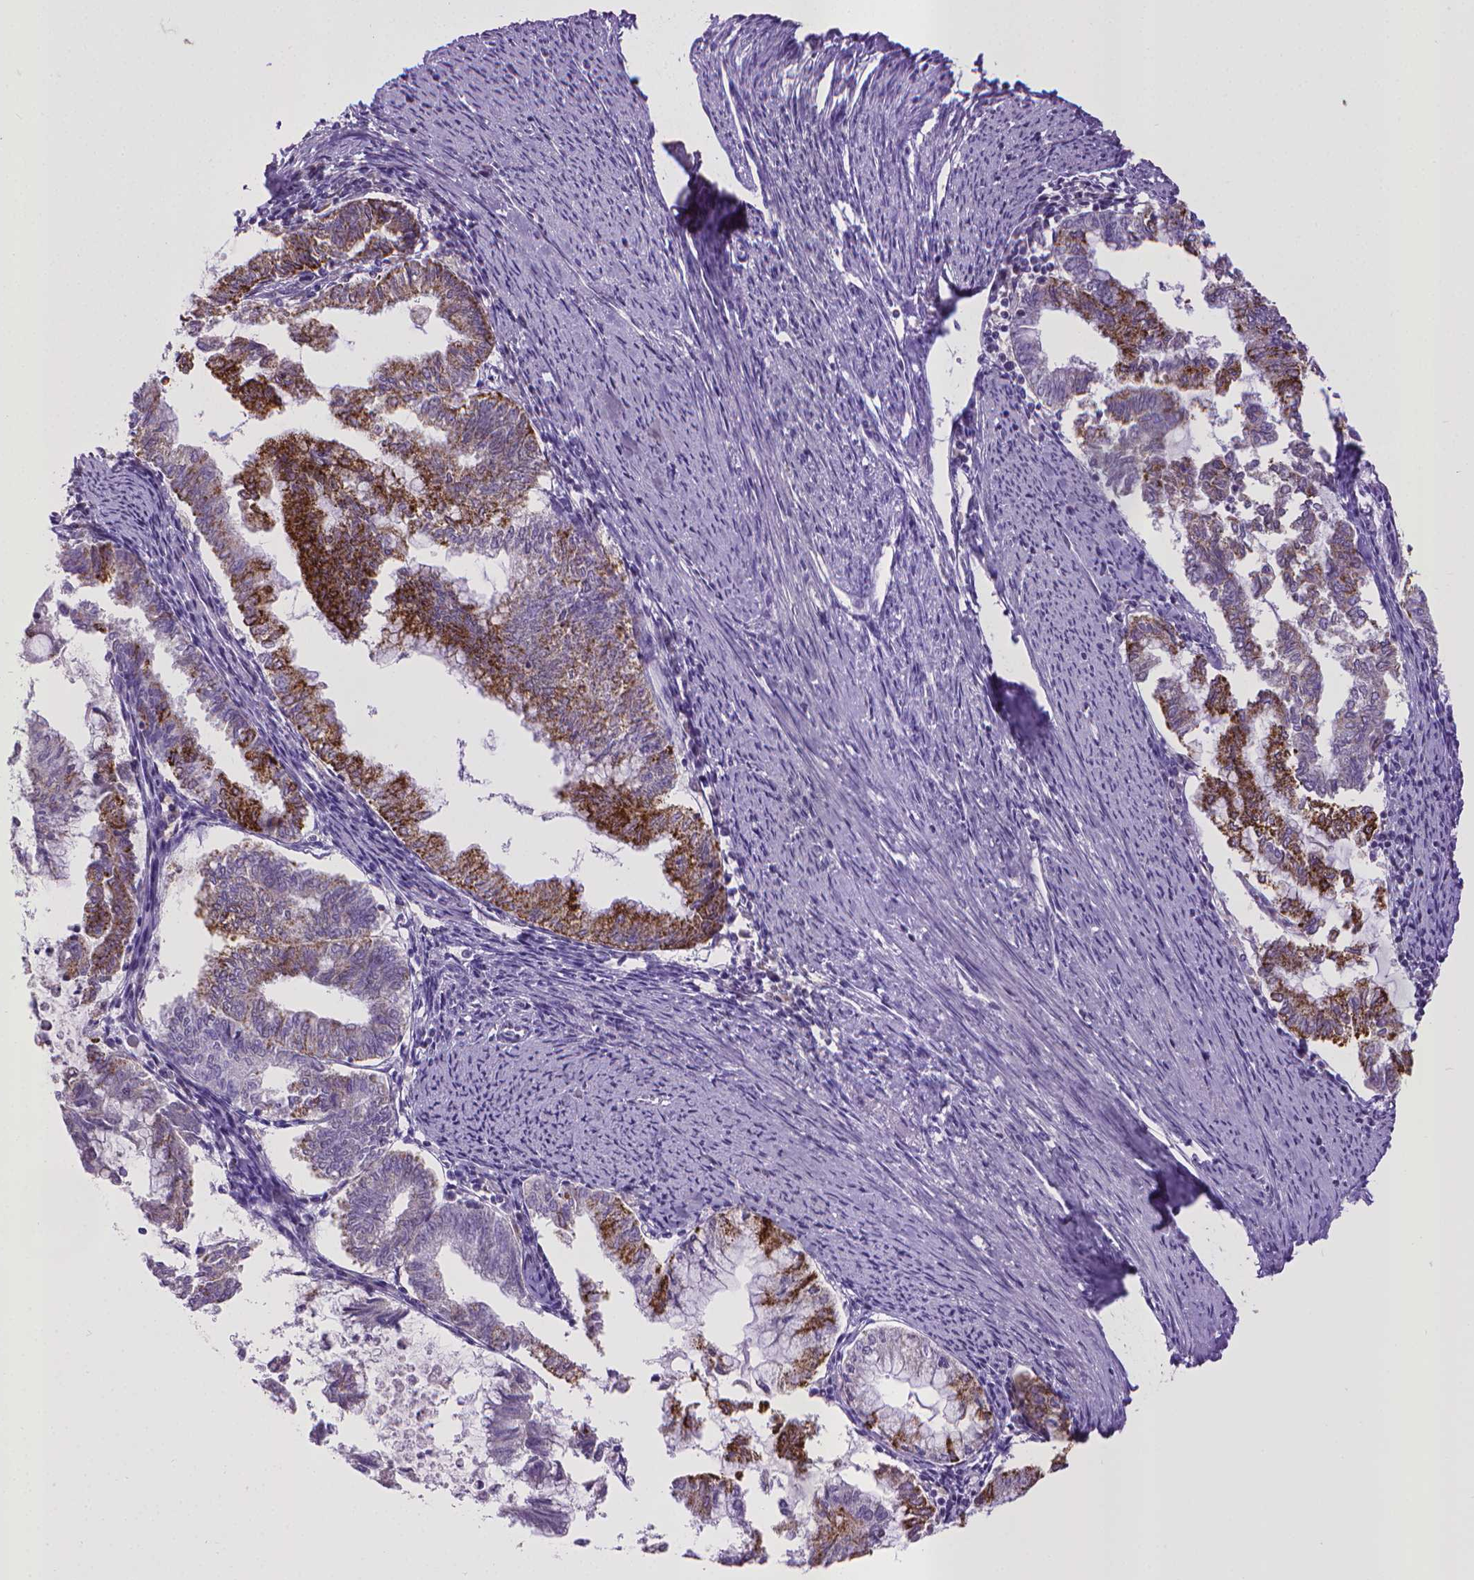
{"staining": {"intensity": "strong", "quantity": "<25%", "location": "cytoplasmic/membranous"}, "tissue": "endometrial cancer", "cell_type": "Tumor cells", "image_type": "cancer", "snomed": [{"axis": "morphology", "description": "Adenocarcinoma, NOS"}, {"axis": "topography", "description": "Endometrium"}], "caption": "Human adenocarcinoma (endometrial) stained for a protein (brown) displays strong cytoplasmic/membranous positive staining in approximately <25% of tumor cells.", "gene": "KMO", "patient": {"sex": "female", "age": 79}}